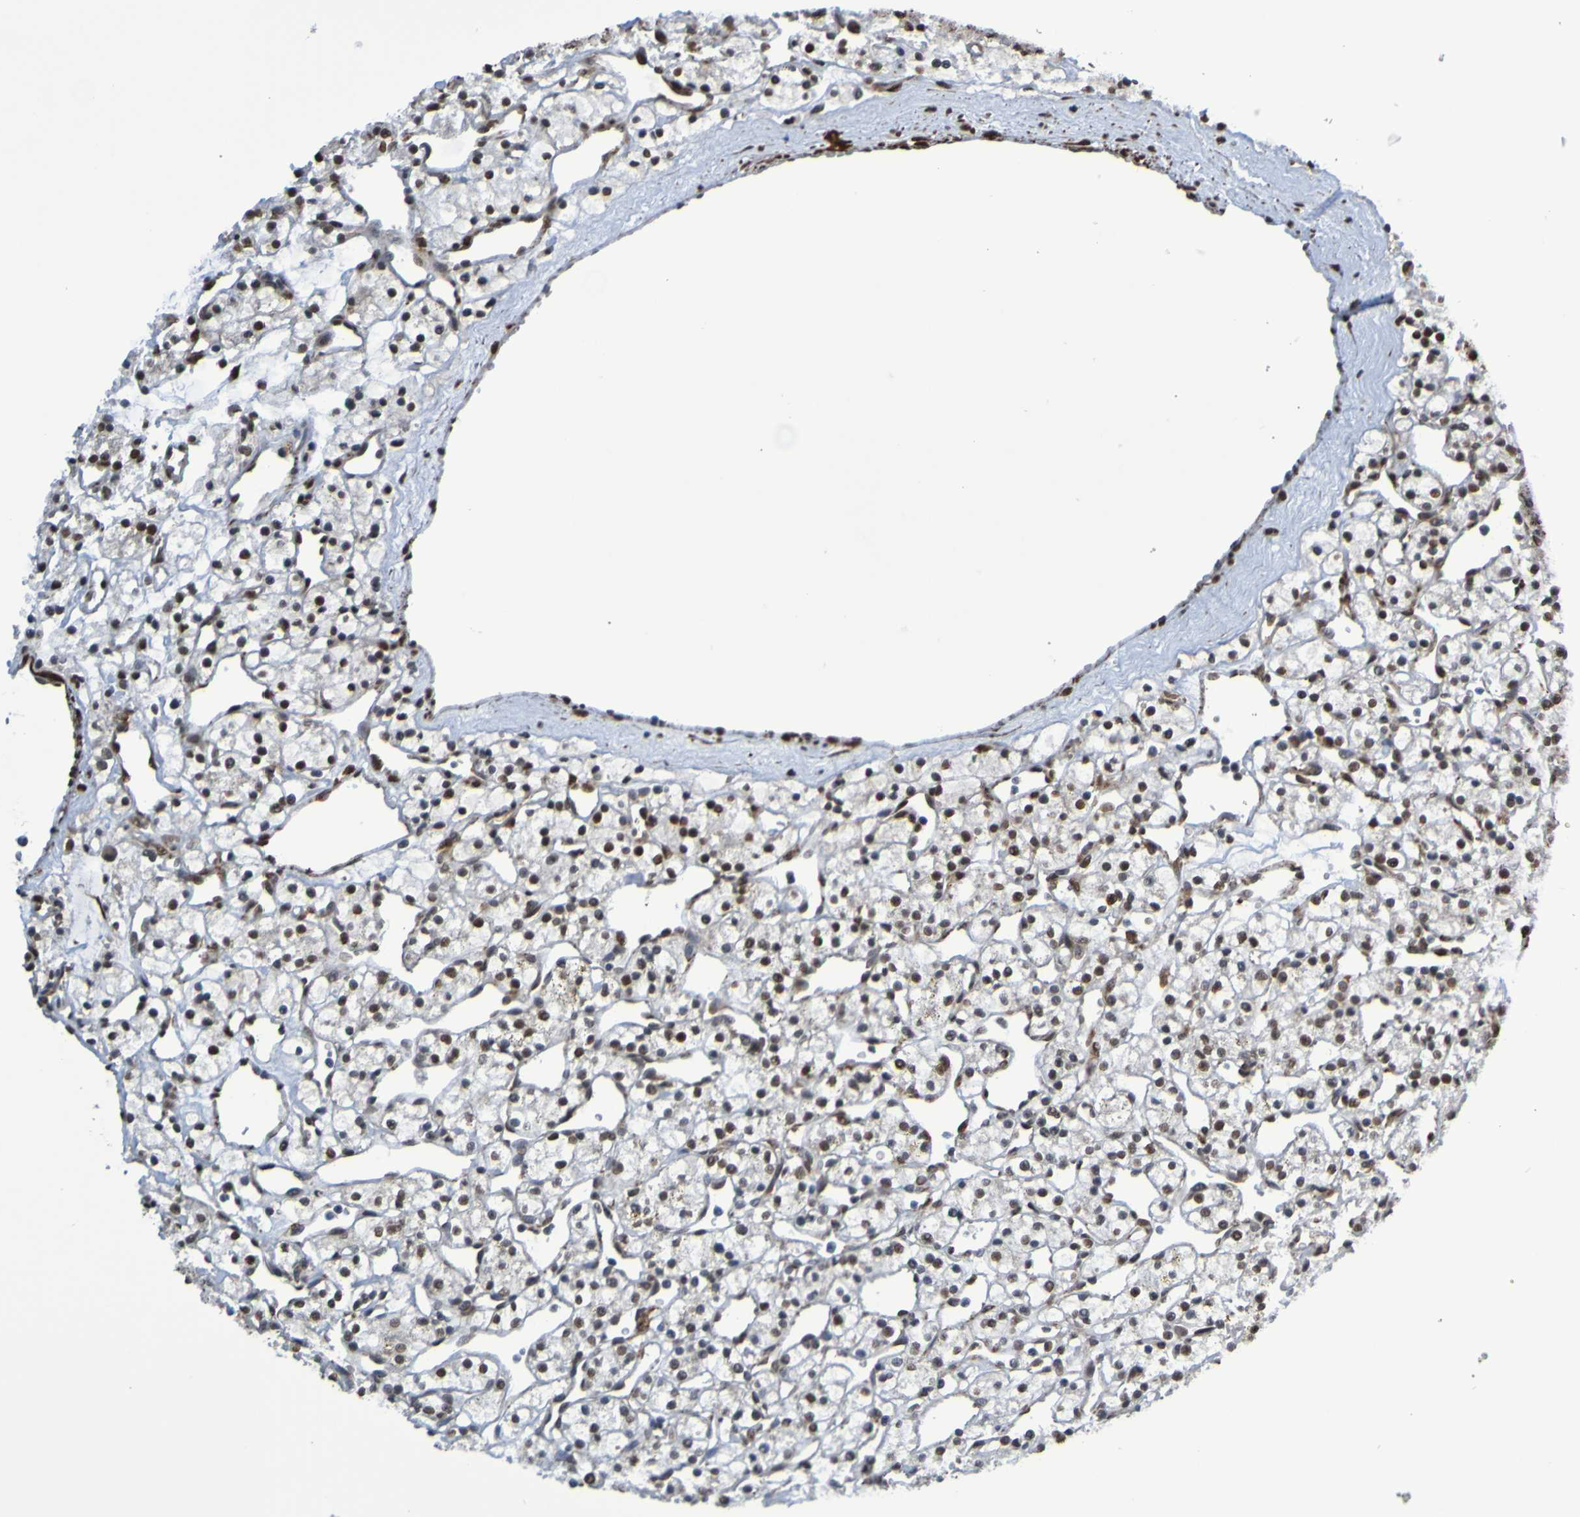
{"staining": {"intensity": "strong", "quantity": ">75%", "location": "nuclear"}, "tissue": "renal cancer", "cell_type": "Tumor cells", "image_type": "cancer", "snomed": [{"axis": "morphology", "description": "Adenocarcinoma, NOS"}, {"axis": "topography", "description": "Kidney"}], "caption": "Strong nuclear staining for a protein is appreciated in about >75% of tumor cells of renal cancer (adenocarcinoma) using IHC.", "gene": "HDAC2", "patient": {"sex": "female", "age": 60}}